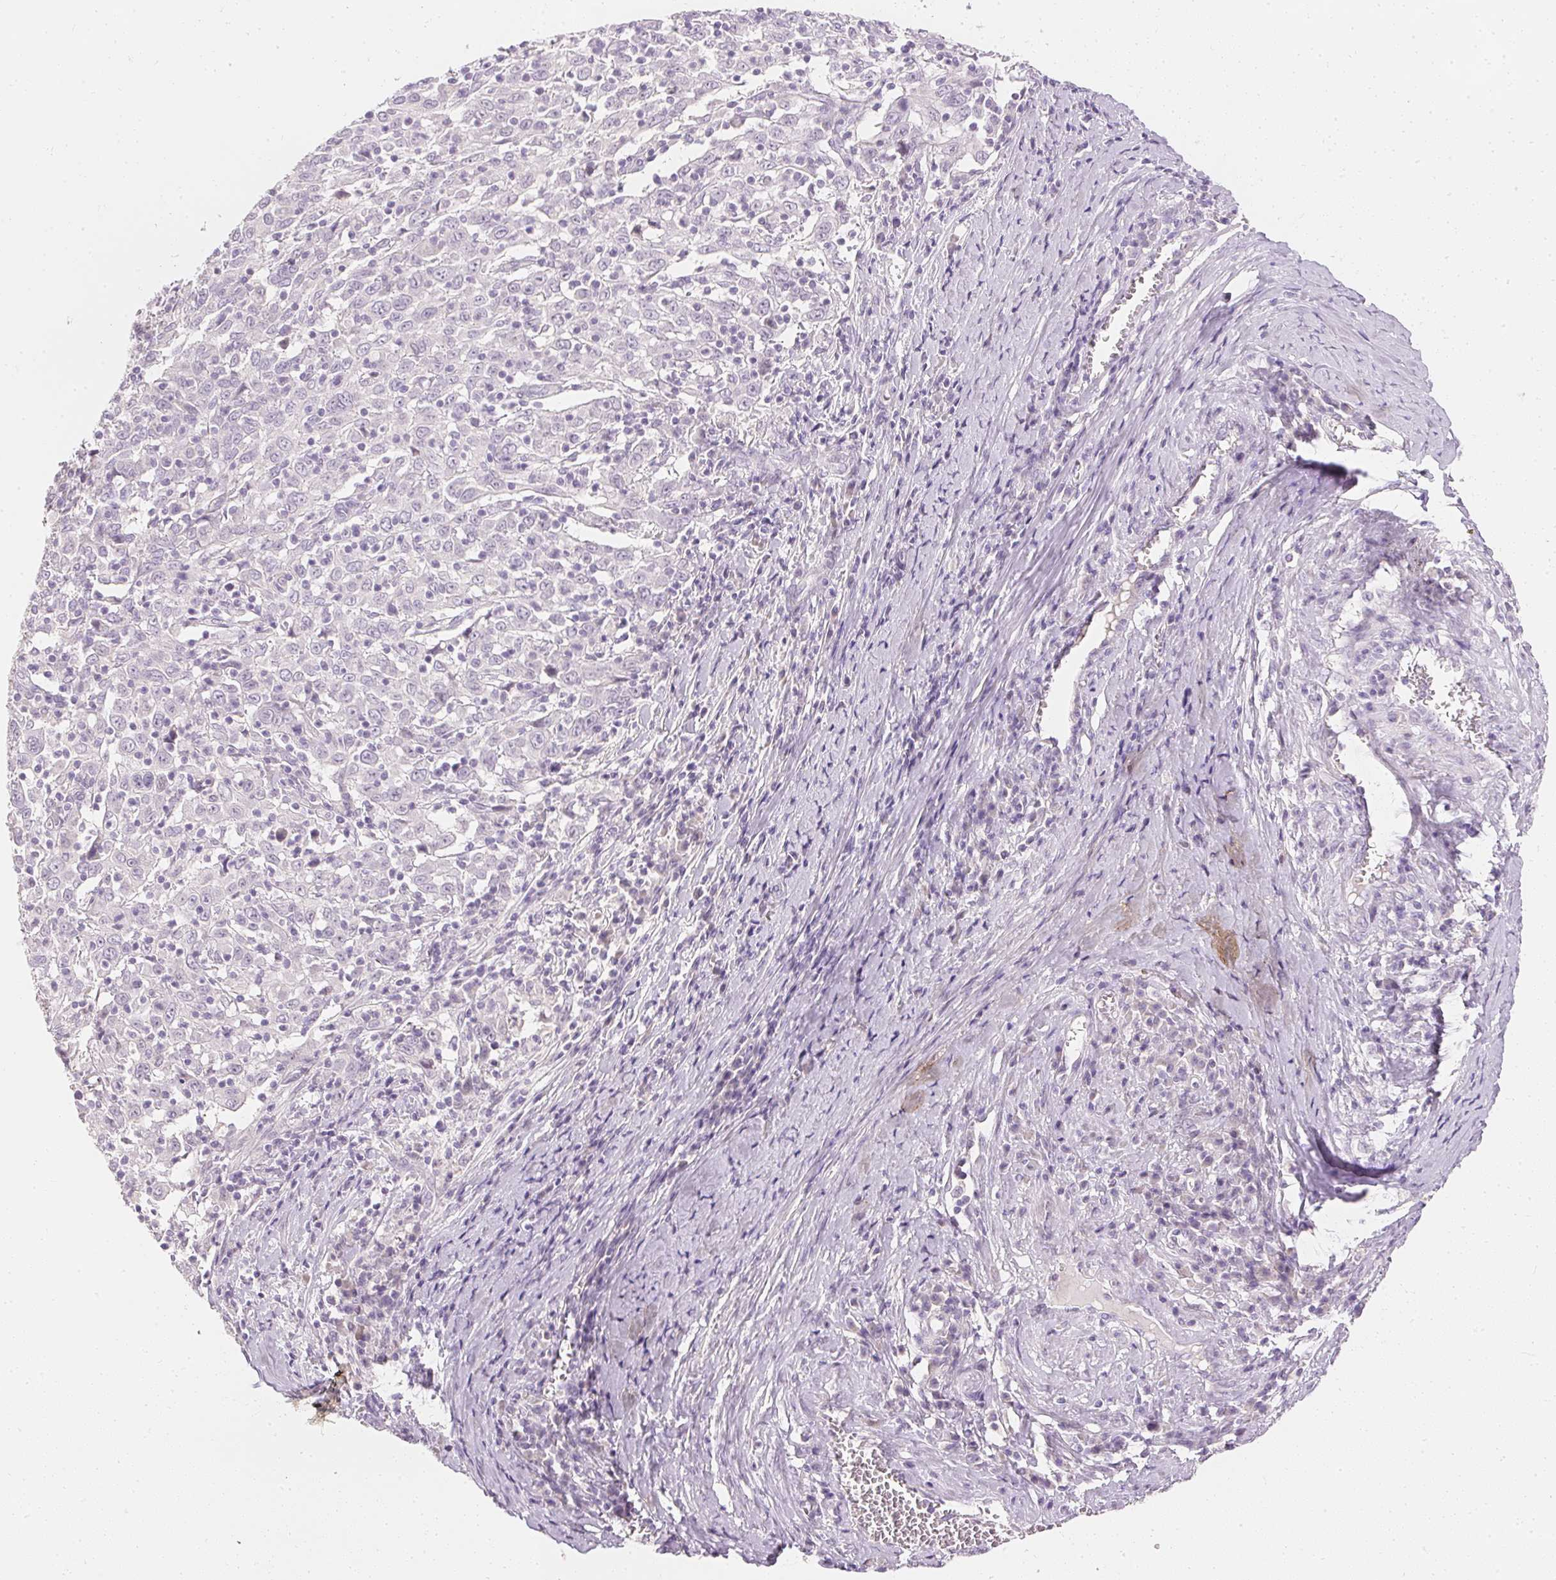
{"staining": {"intensity": "negative", "quantity": "none", "location": "none"}, "tissue": "cervical cancer", "cell_type": "Tumor cells", "image_type": "cancer", "snomed": [{"axis": "morphology", "description": "Squamous cell carcinoma, NOS"}, {"axis": "topography", "description": "Cervix"}], "caption": "A high-resolution micrograph shows immunohistochemistry staining of squamous cell carcinoma (cervical), which demonstrates no significant expression in tumor cells.", "gene": "ELAVL3", "patient": {"sex": "female", "age": 46}}